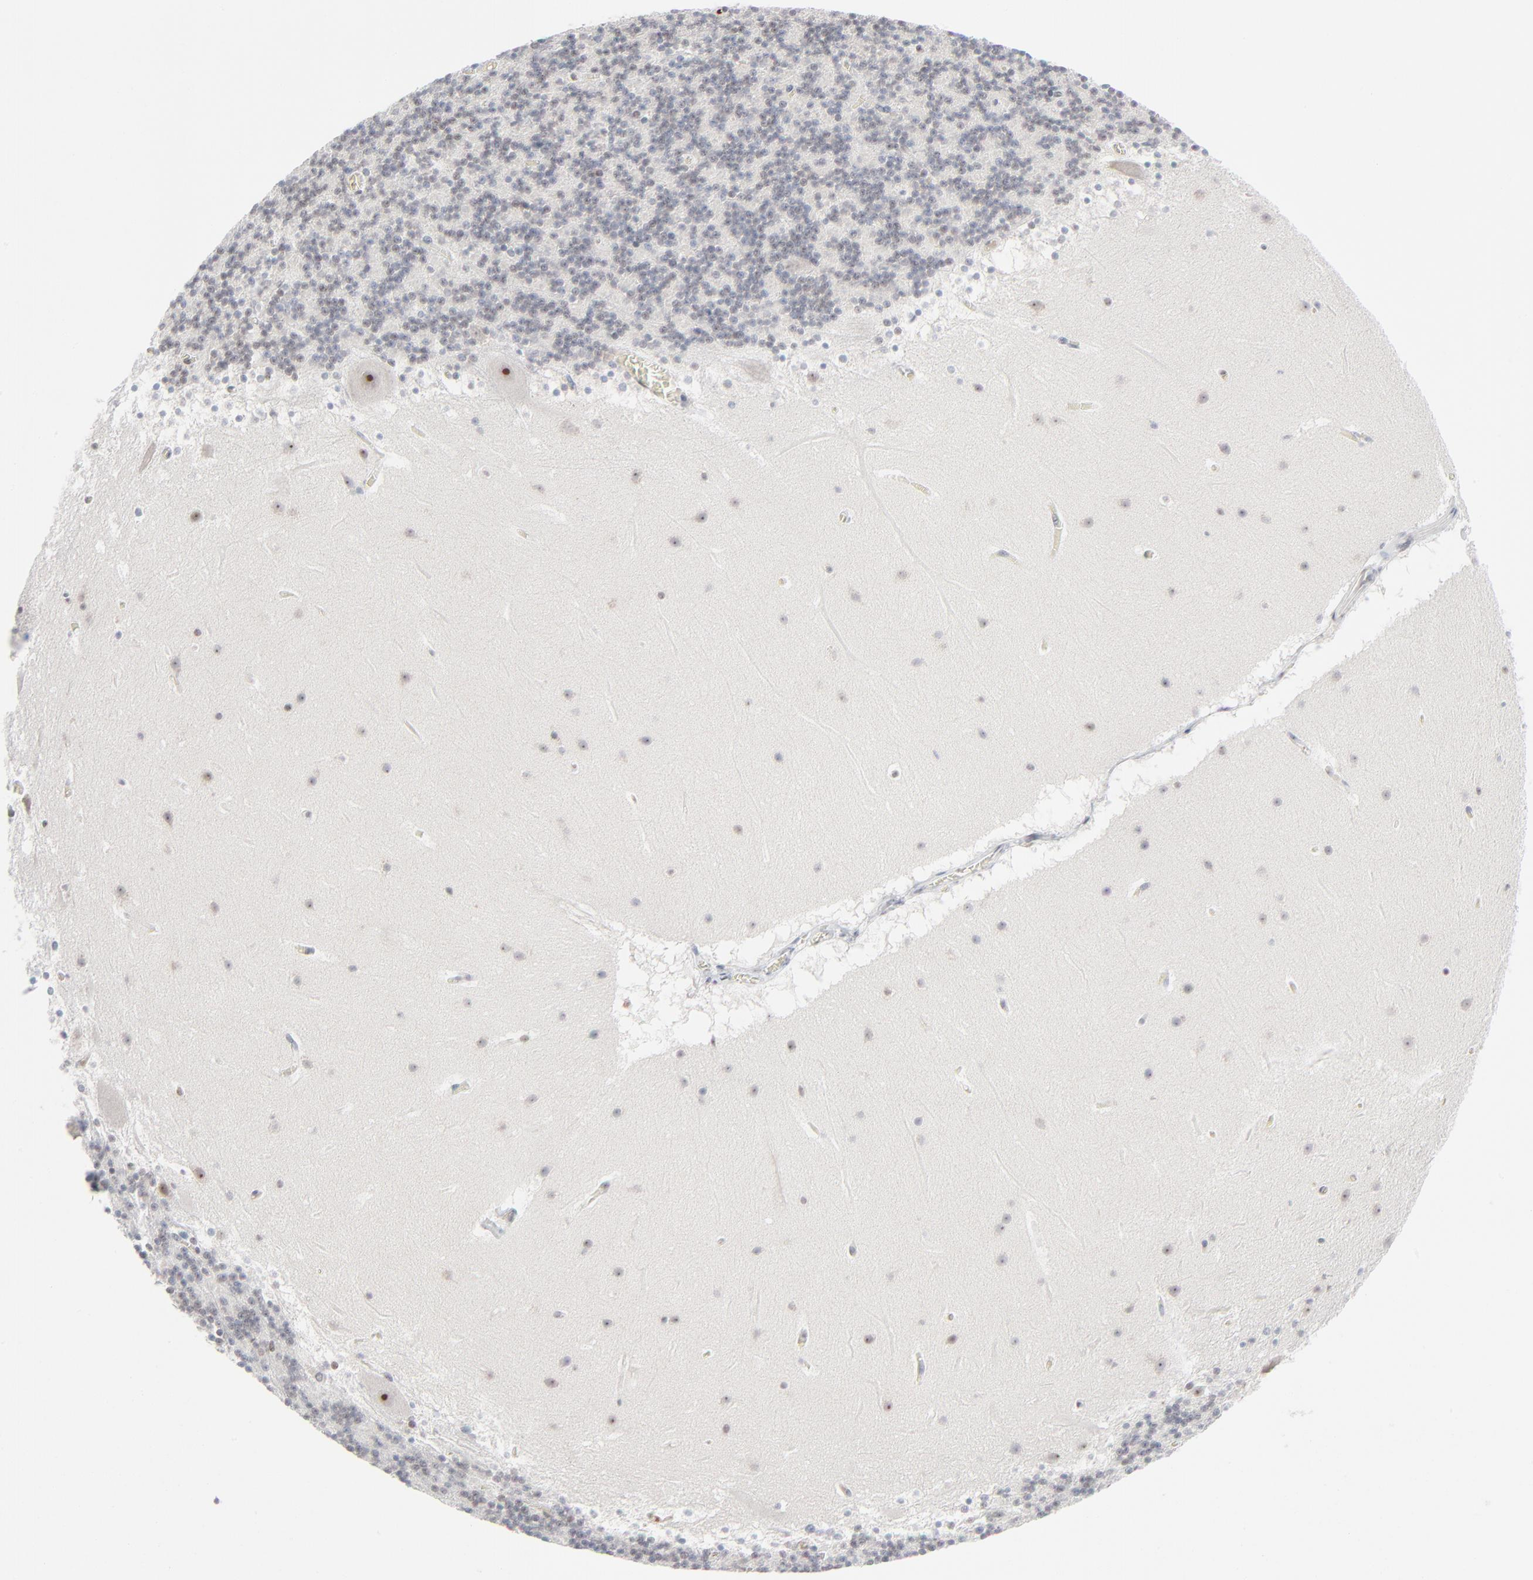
{"staining": {"intensity": "negative", "quantity": "none", "location": "none"}, "tissue": "cerebellum", "cell_type": "Cells in granular layer", "image_type": "normal", "snomed": [{"axis": "morphology", "description": "Normal tissue, NOS"}, {"axis": "topography", "description": "Cerebellum"}], "caption": "High power microscopy histopathology image of an immunohistochemistry (IHC) image of unremarkable cerebellum, revealing no significant positivity in cells in granular layer.", "gene": "MPHOSPH6", "patient": {"sex": "male", "age": 45}}